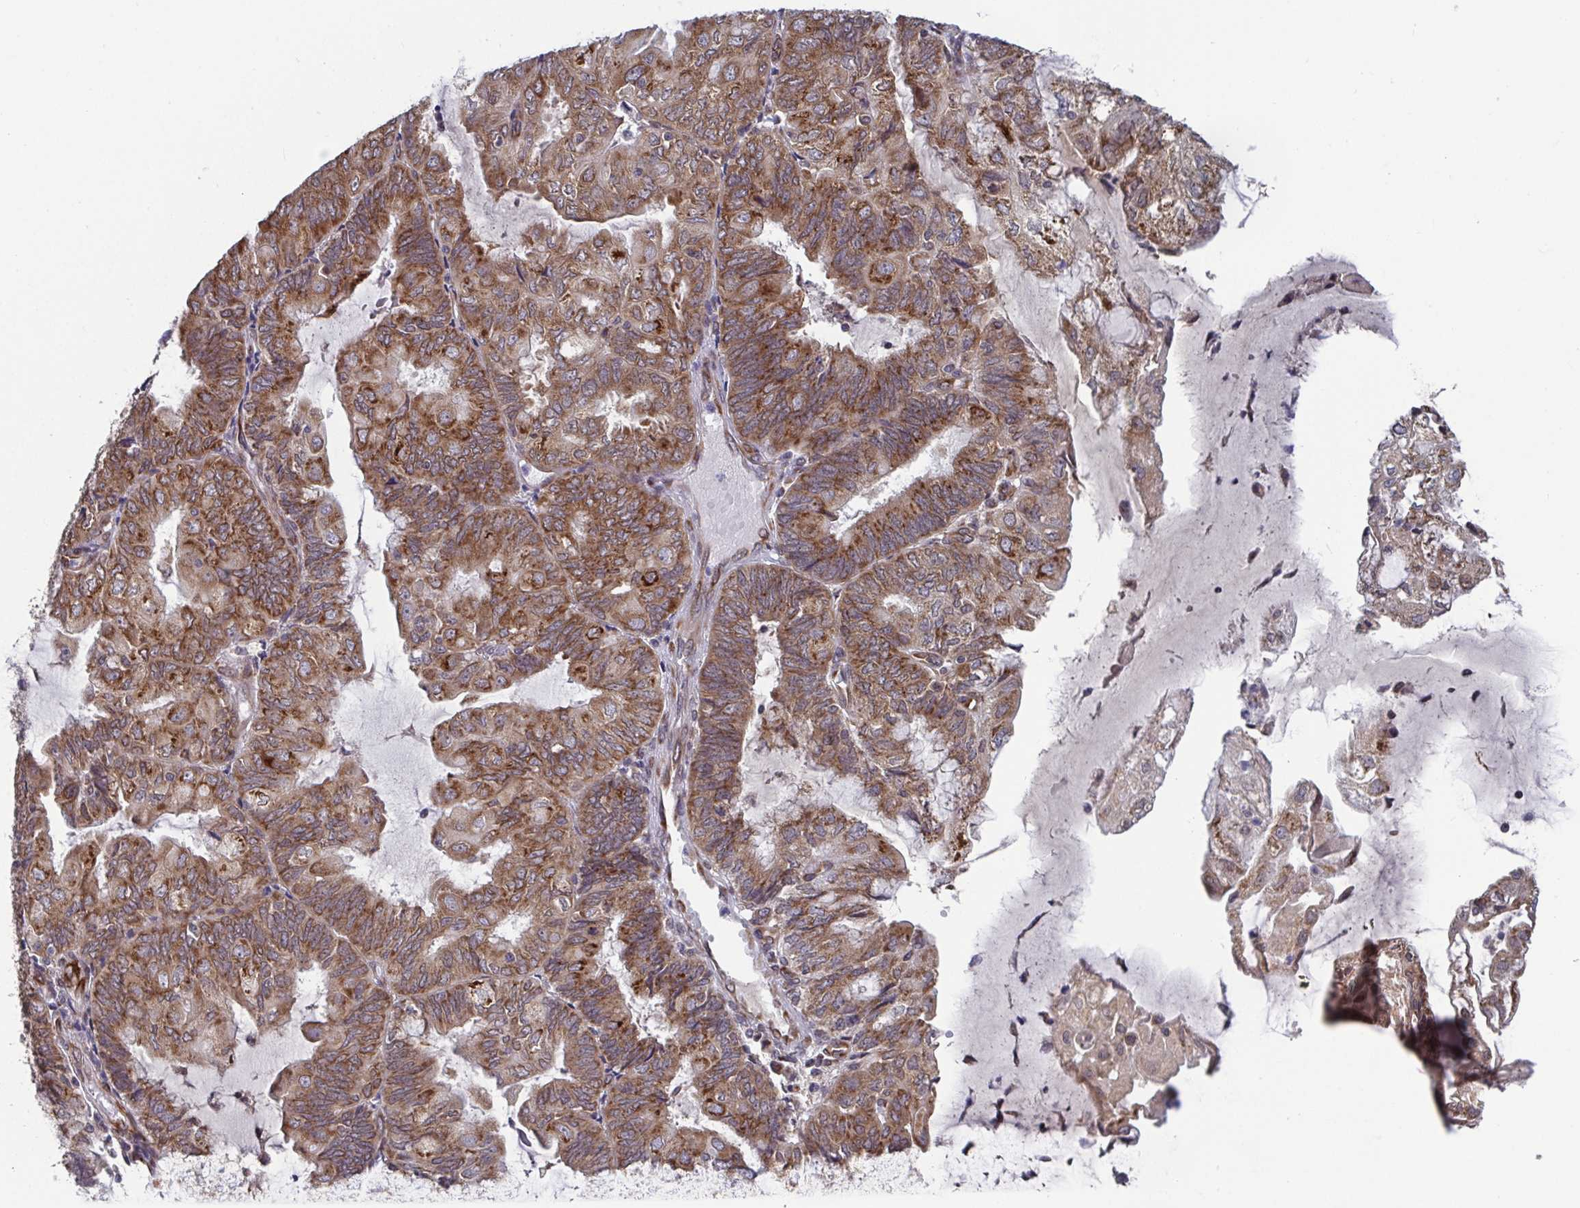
{"staining": {"intensity": "moderate", "quantity": ">75%", "location": "cytoplasmic/membranous"}, "tissue": "endometrial cancer", "cell_type": "Tumor cells", "image_type": "cancer", "snomed": [{"axis": "morphology", "description": "Adenocarcinoma, NOS"}, {"axis": "topography", "description": "Endometrium"}], "caption": "Endometrial cancer (adenocarcinoma) tissue reveals moderate cytoplasmic/membranous expression in approximately >75% of tumor cells, visualized by immunohistochemistry.", "gene": "ATP5MJ", "patient": {"sex": "female", "age": 81}}